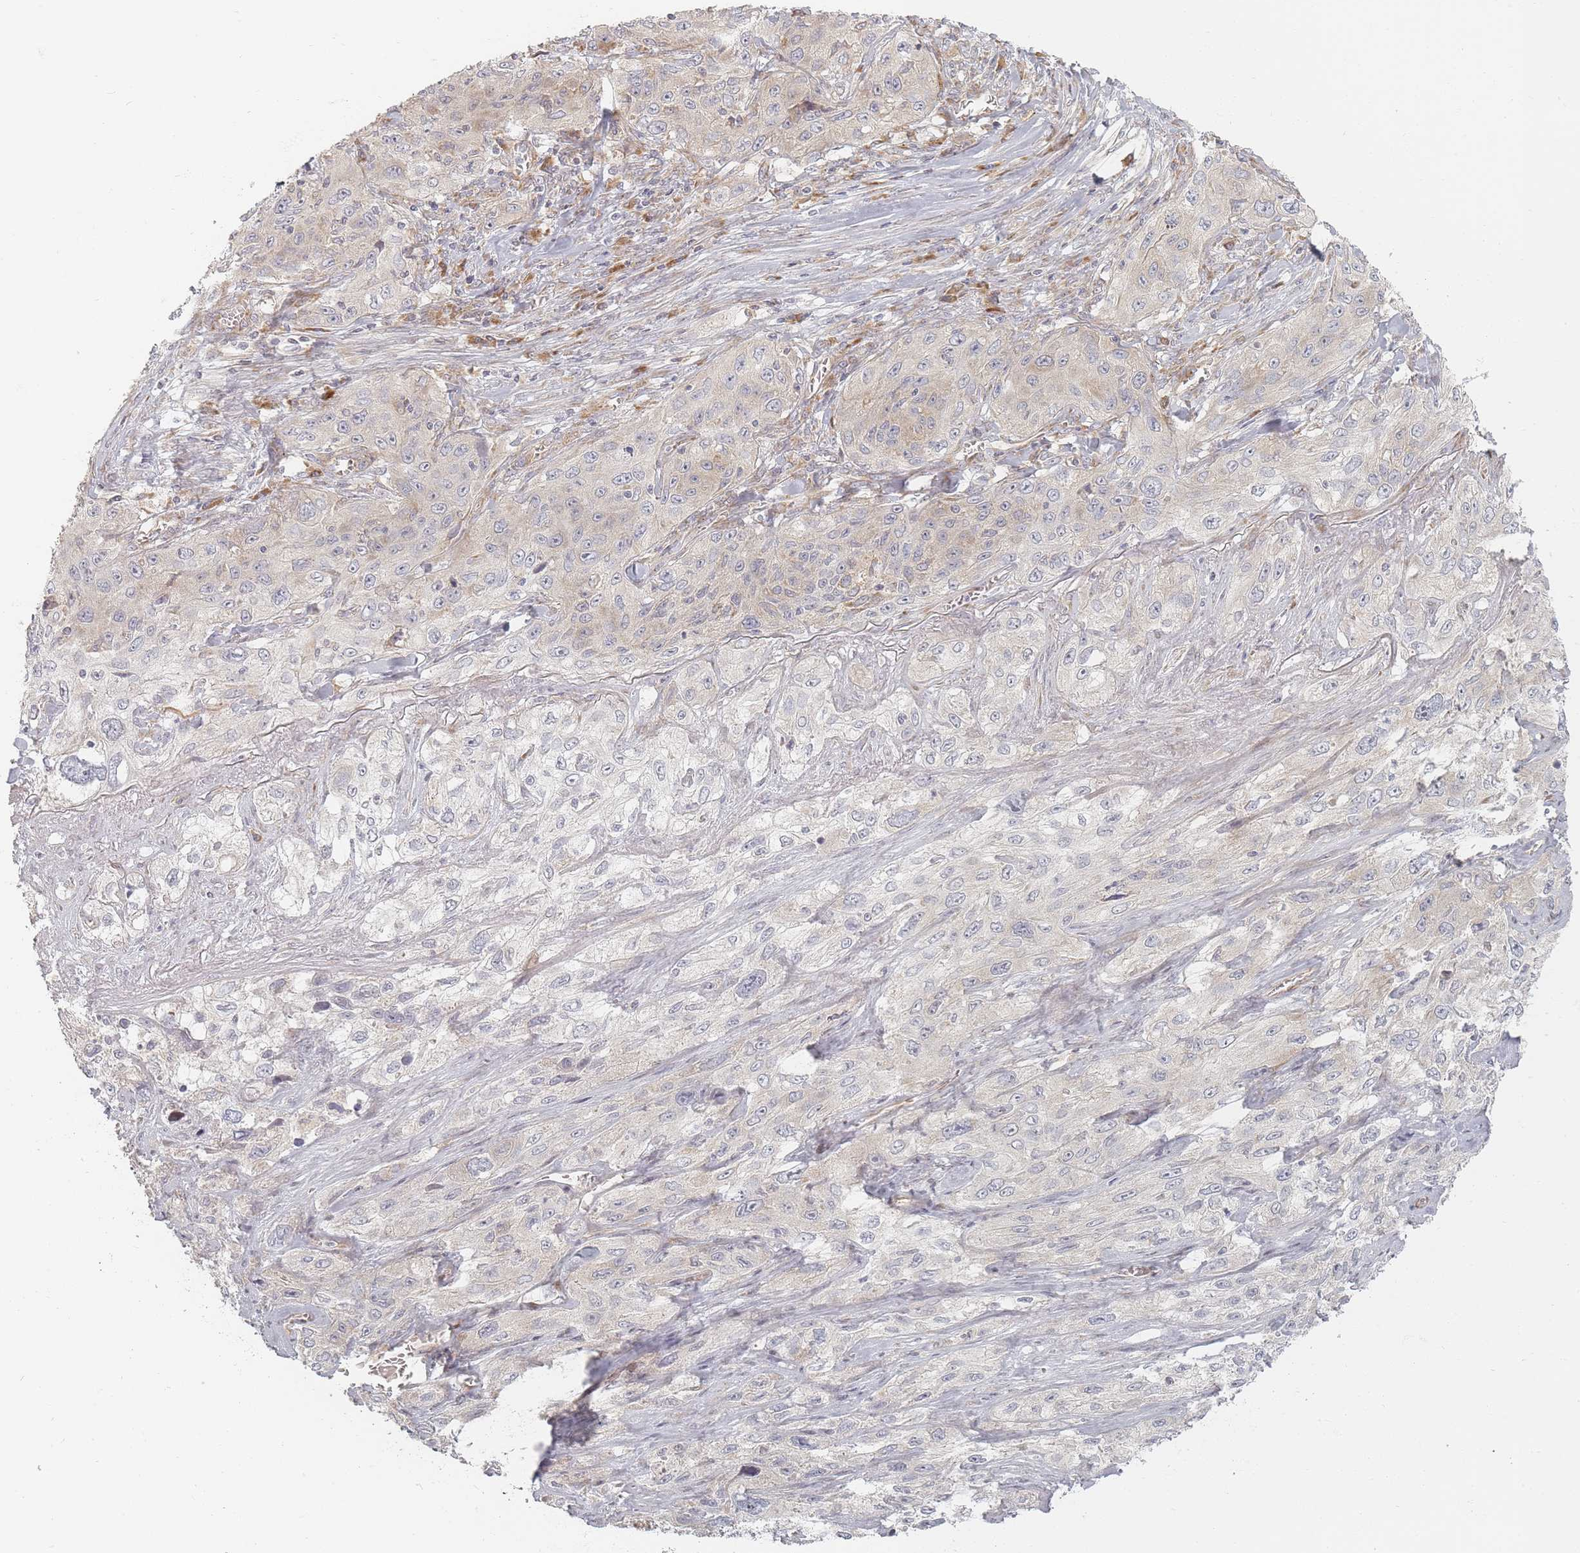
{"staining": {"intensity": "negative", "quantity": "none", "location": "none"}, "tissue": "lung cancer", "cell_type": "Tumor cells", "image_type": "cancer", "snomed": [{"axis": "morphology", "description": "Squamous cell carcinoma, NOS"}, {"axis": "topography", "description": "Lung"}], "caption": "There is no significant expression in tumor cells of lung cancer. (Stains: DAB (3,3'-diaminobenzidine) immunohistochemistry (IHC) with hematoxylin counter stain, Microscopy: brightfield microscopy at high magnification).", "gene": "ZKSCAN7", "patient": {"sex": "female", "age": 69}}